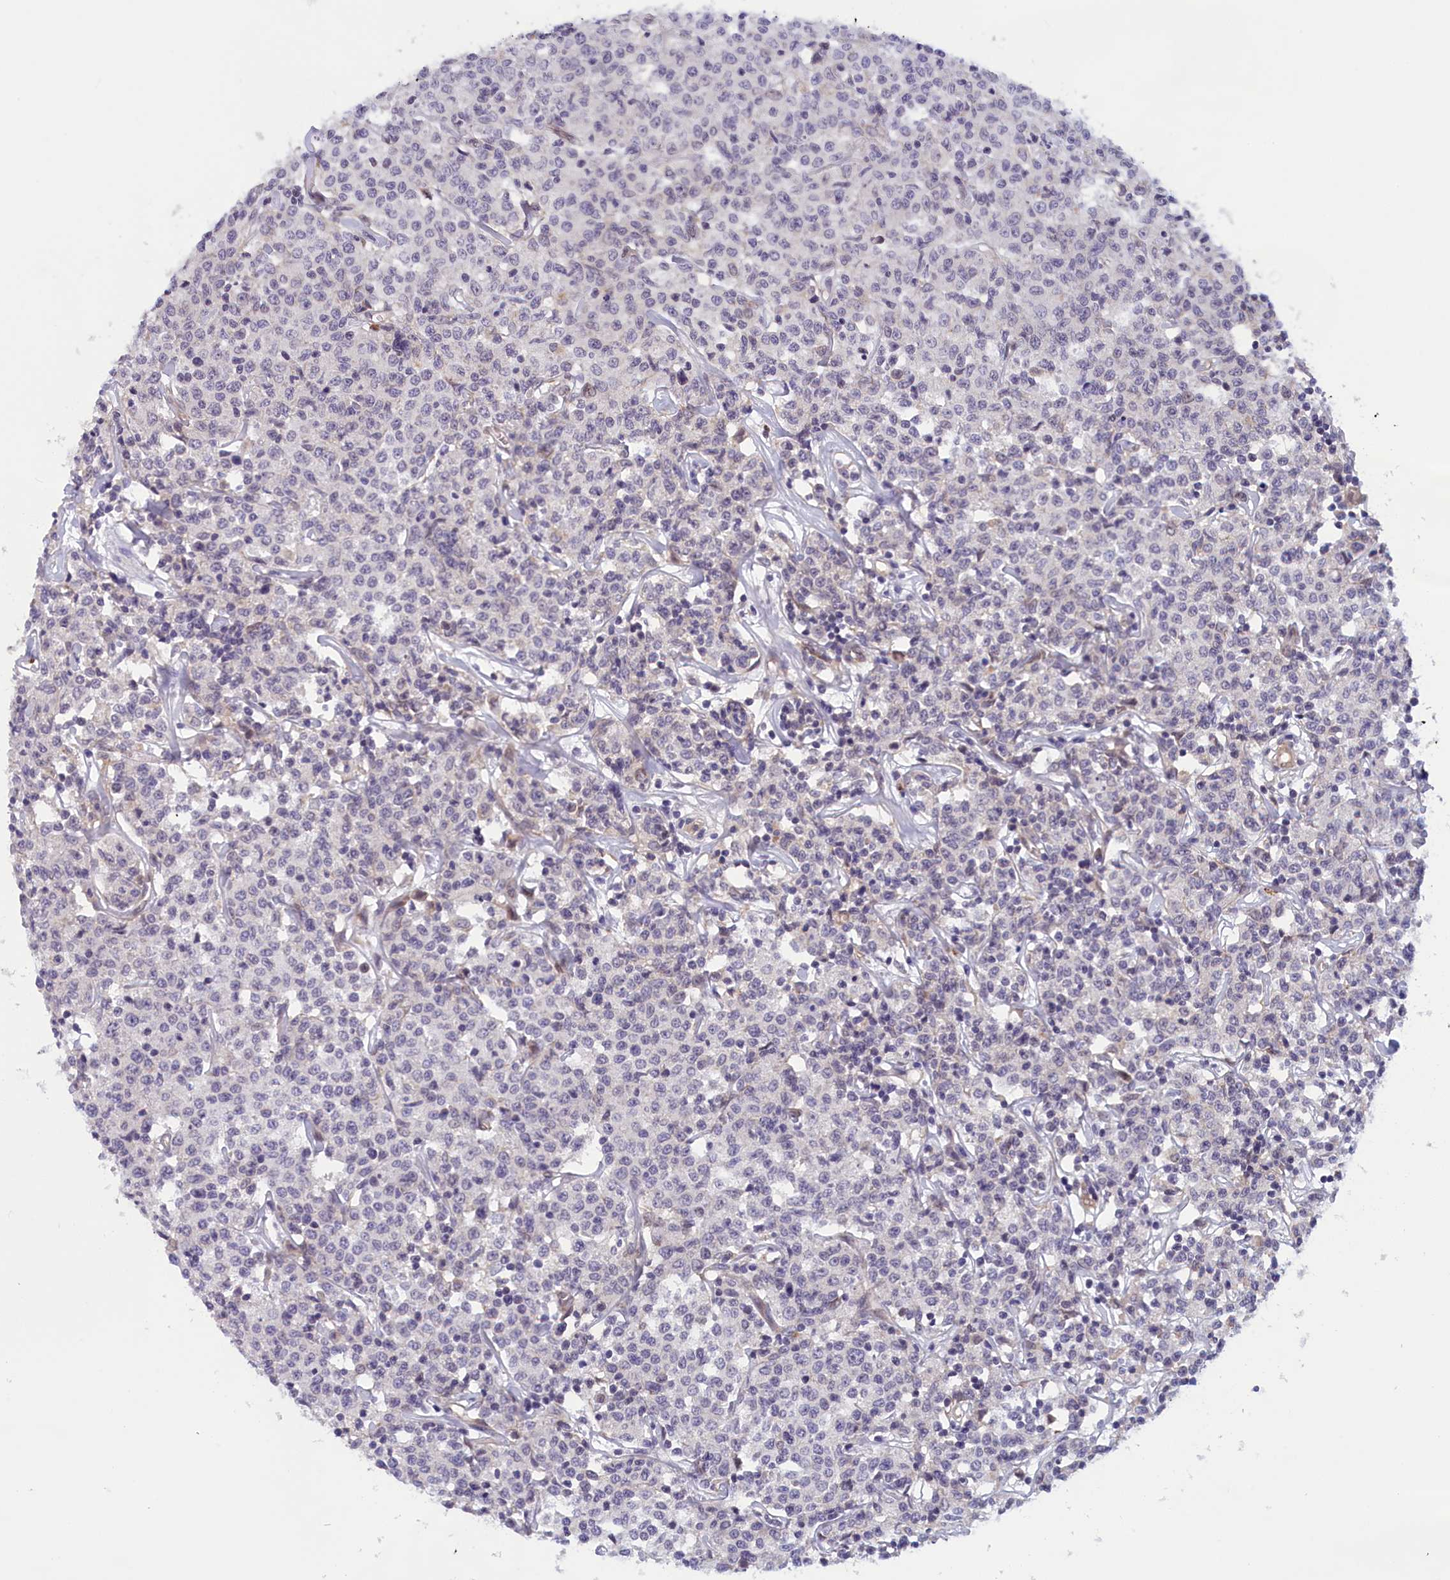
{"staining": {"intensity": "negative", "quantity": "none", "location": "none"}, "tissue": "lymphoma", "cell_type": "Tumor cells", "image_type": "cancer", "snomed": [{"axis": "morphology", "description": "Malignant lymphoma, non-Hodgkin's type, Low grade"}, {"axis": "topography", "description": "Small intestine"}], "caption": "Tumor cells are negative for brown protein staining in lymphoma. (DAB immunohistochemistry (IHC) with hematoxylin counter stain).", "gene": "IGFALS", "patient": {"sex": "female", "age": 59}}